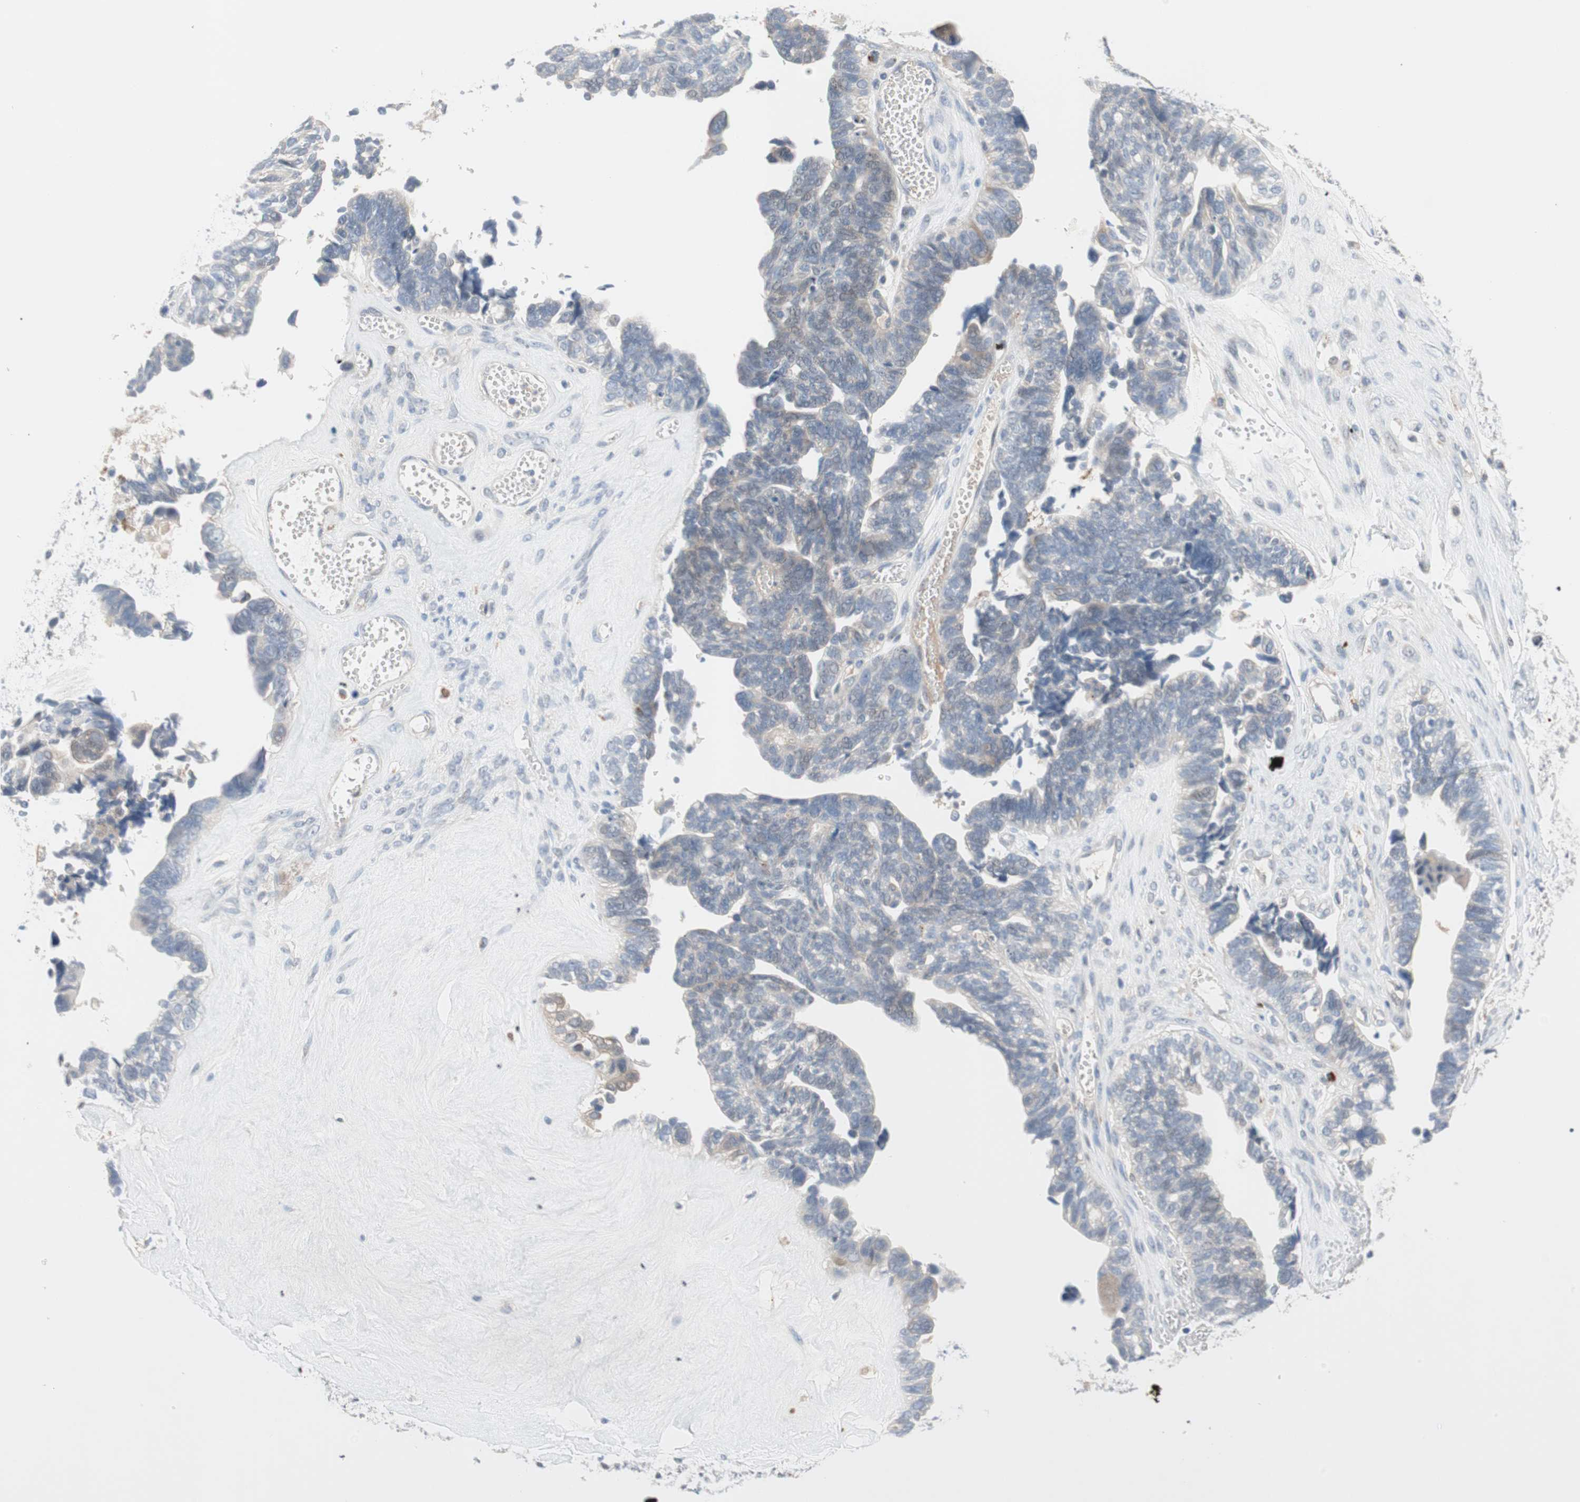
{"staining": {"intensity": "weak", "quantity": "<25%", "location": "cytoplasmic/membranous"}, "tissue": "ovarian cancer", "cell_type": "Tumor cells", "image_type": "cancer", "snomed": [{"axis": "morphology", "description": "Cystadenocarcinoma, serous, NOS"}, {"axis": "topography", "description": "Ovary"}], "caption": "Human ovarian cancer (serous cystadenocarcinoma) stained for a protein using immunohistochemistry (IHC) reveals no positivity in tumor cells.", "gene": "PDZK1", "patient": {"sex": "female", "age": 79}}